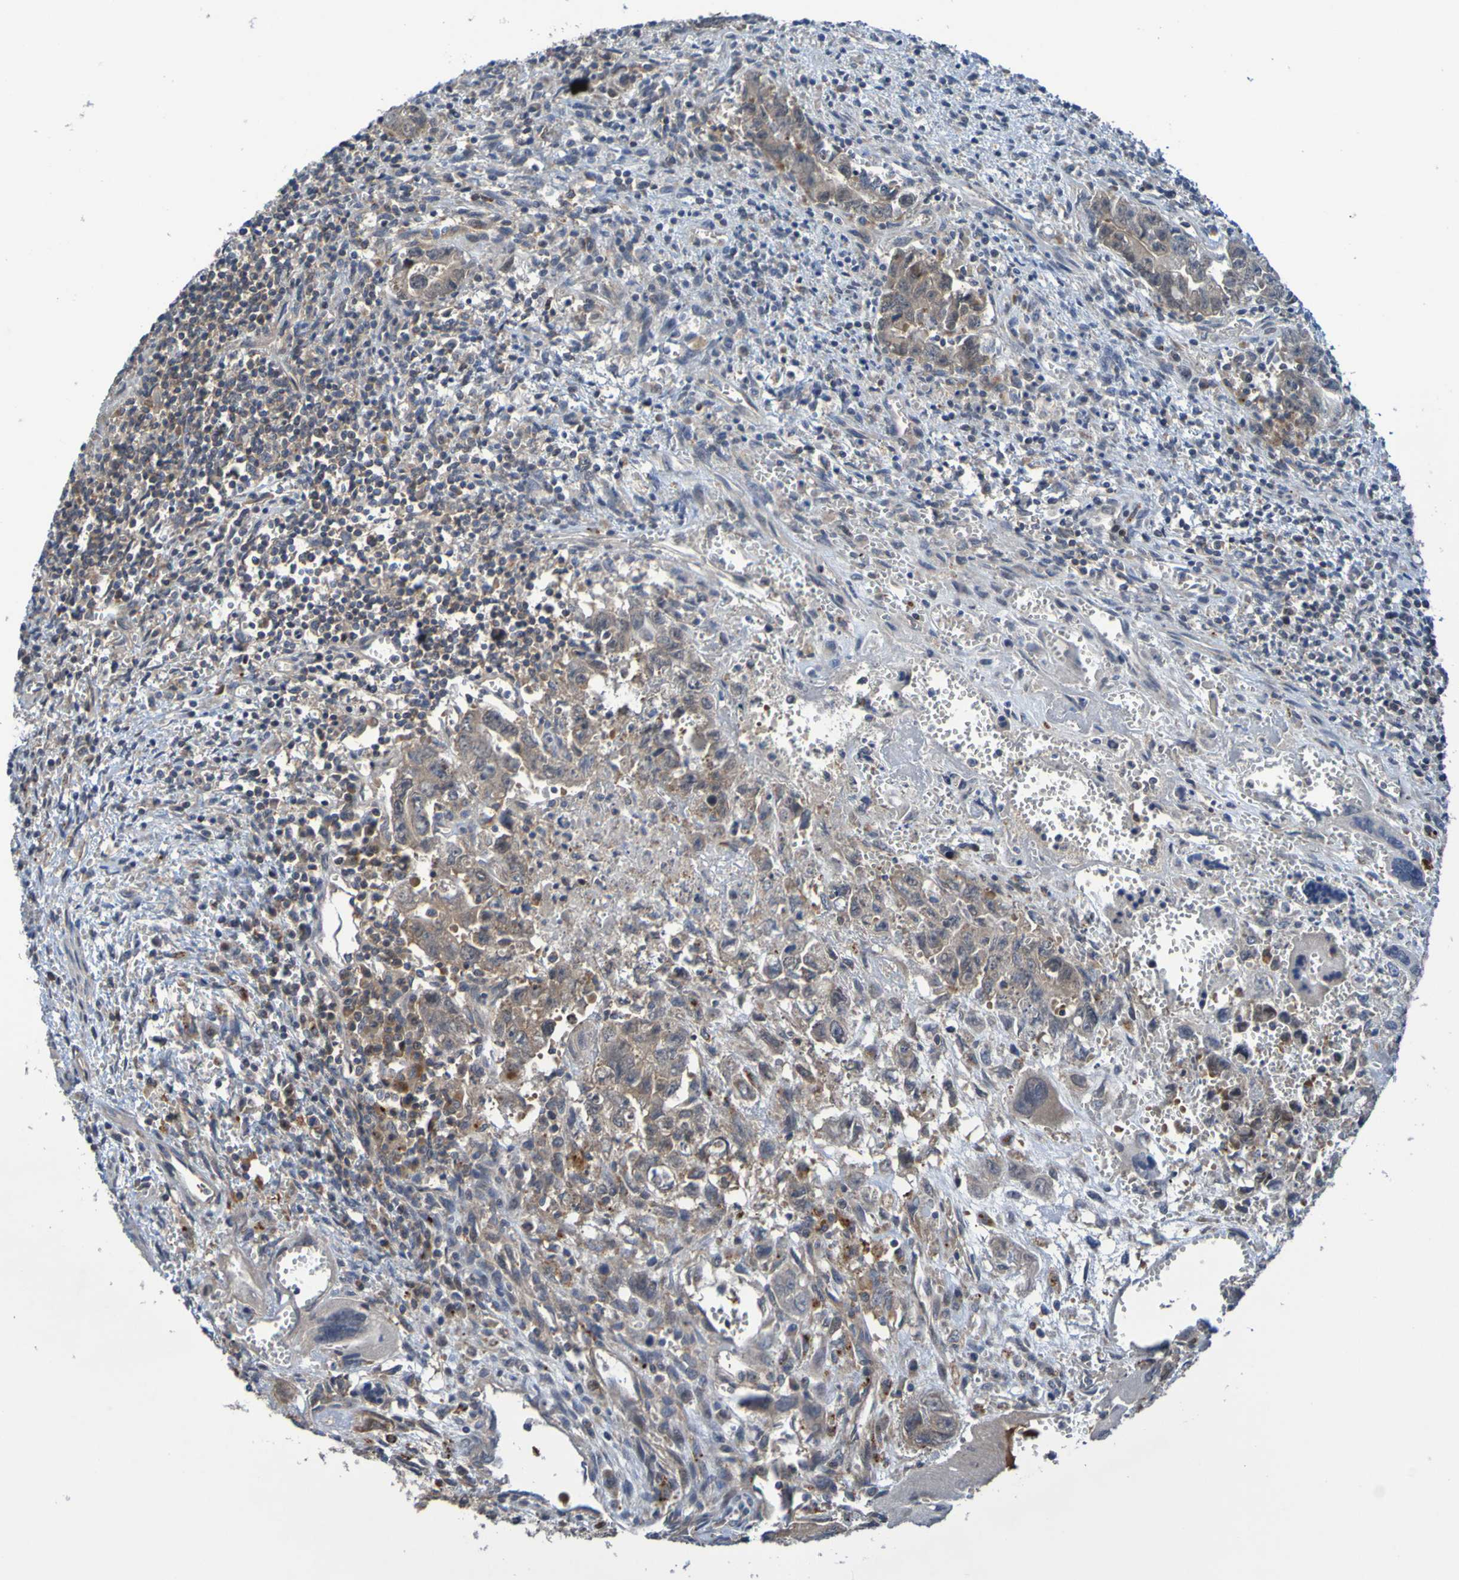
{"staining": {"intensity": "weak", "quantity": ">75%", "location": "cytoplasmic/membranous"}, "tissue": "testis cancer", "cell_type": "Tumor cells", "image_type": "cancer", "snomed": [{"axis": "morphology", "description": "Carcinoma, Embryonal, NOS"}, {"axis": "topography", "description": "Testis"}], "caption": "Immunohistochemical staining of testis embryonal carcinoma displays low levels of weak cytoplasmic/membranous positivity in approximately >75% of tumor cells. (Stains: DAB in brown, nuclei in blue, Microscopy: brightfield microscopy at high magnification).", "gene": "SDK1", "patient": {"sex": "male", "age": 28}}